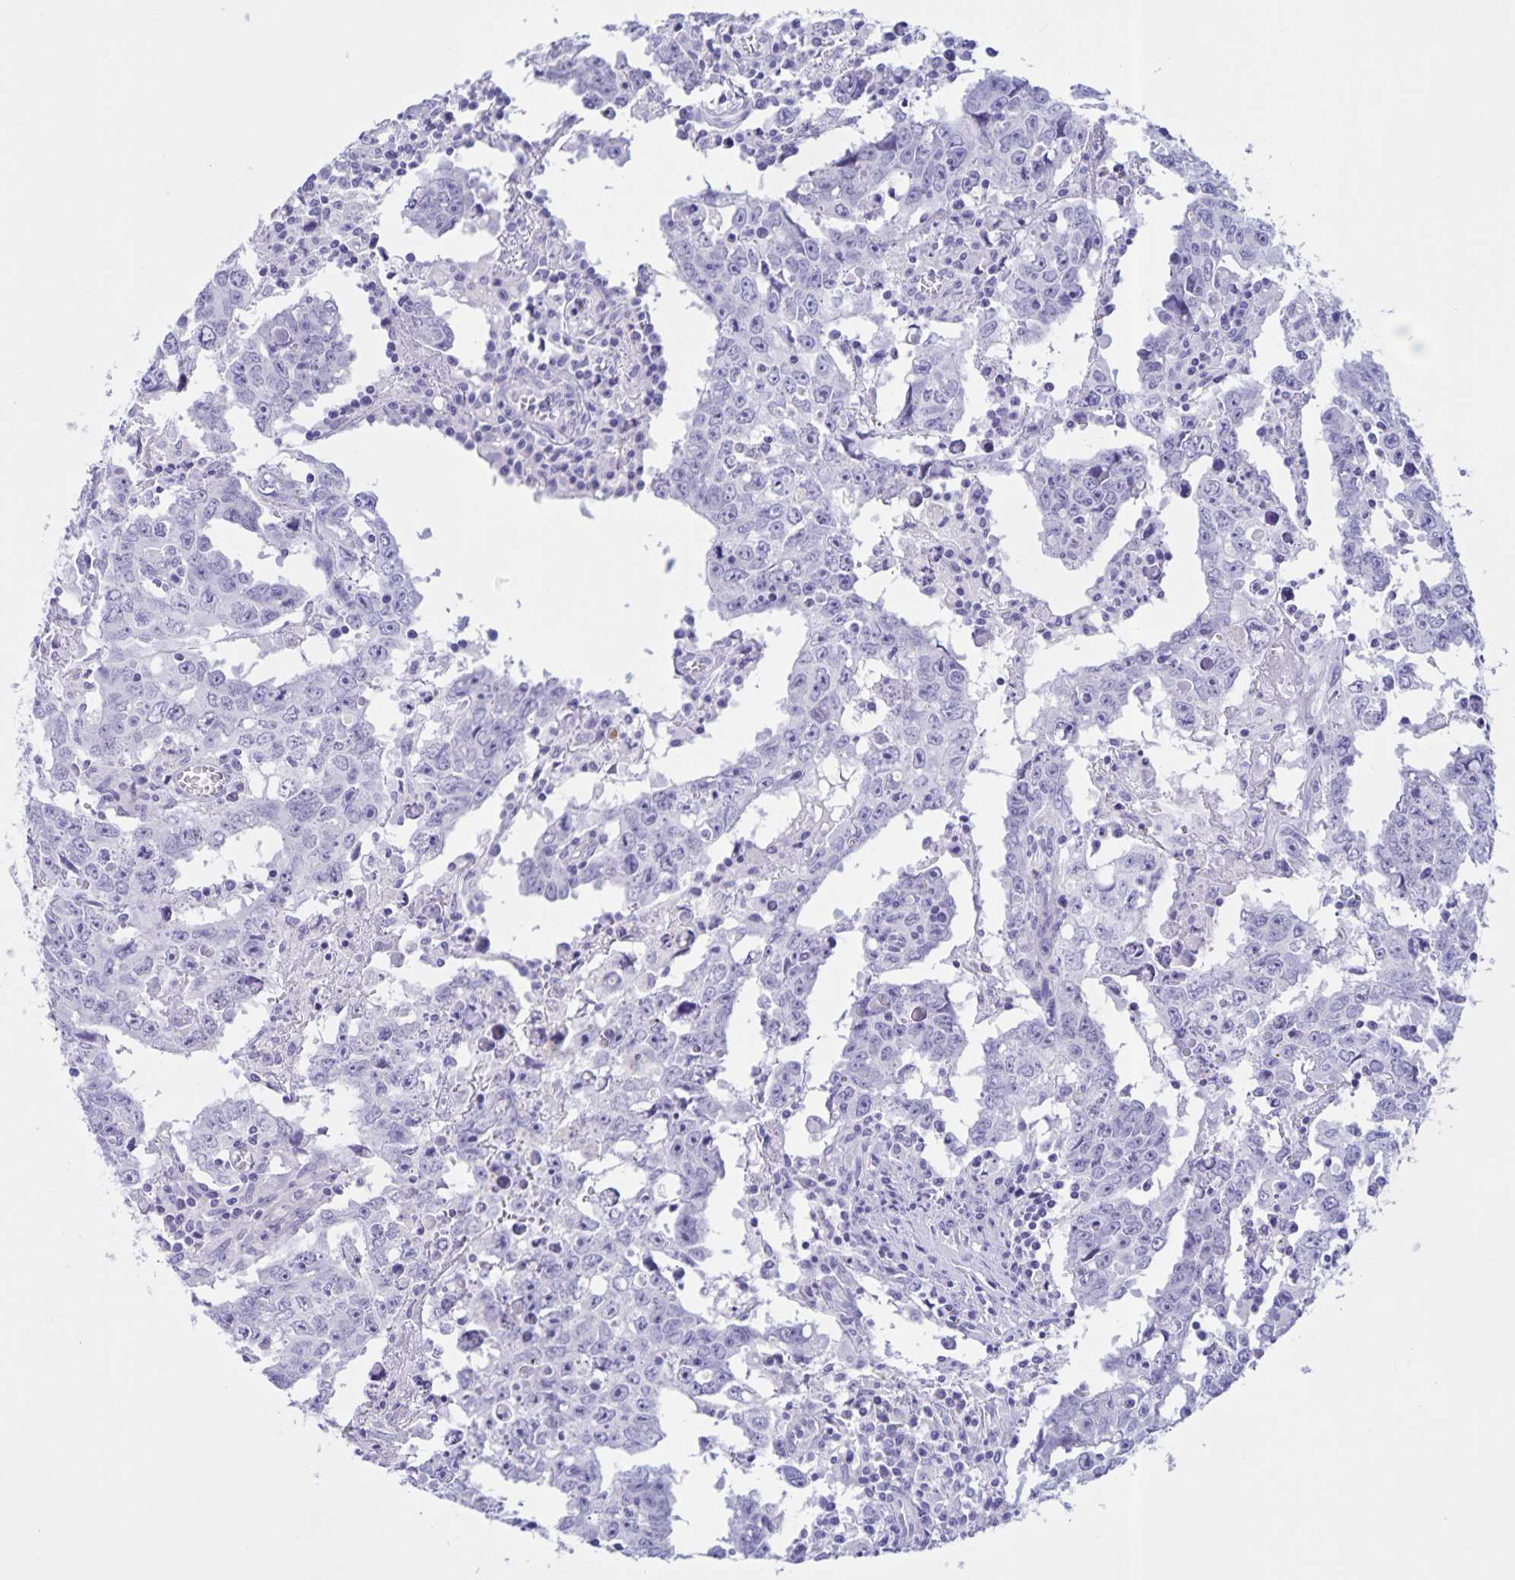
{"staining": {"intensity": "negative", "quantity": "none", "location": "none"}, "tissue": "testis cancer", "cell_type": "Tumor cells", "image_type": "cancer", "snomed": [{"axis": "morphology", "description": "Carcinoma, Embryonal, NOS"}, {"axis": "topography", "description": "Testis"}], "caption": "A photomicrograph of human embryonal carcinoma (testis) is negative for staining in tumor cells. Nuclei are stained in blue.", "gene": "TGIF2LX", "patient": {"sex": "male", "age": 22}}